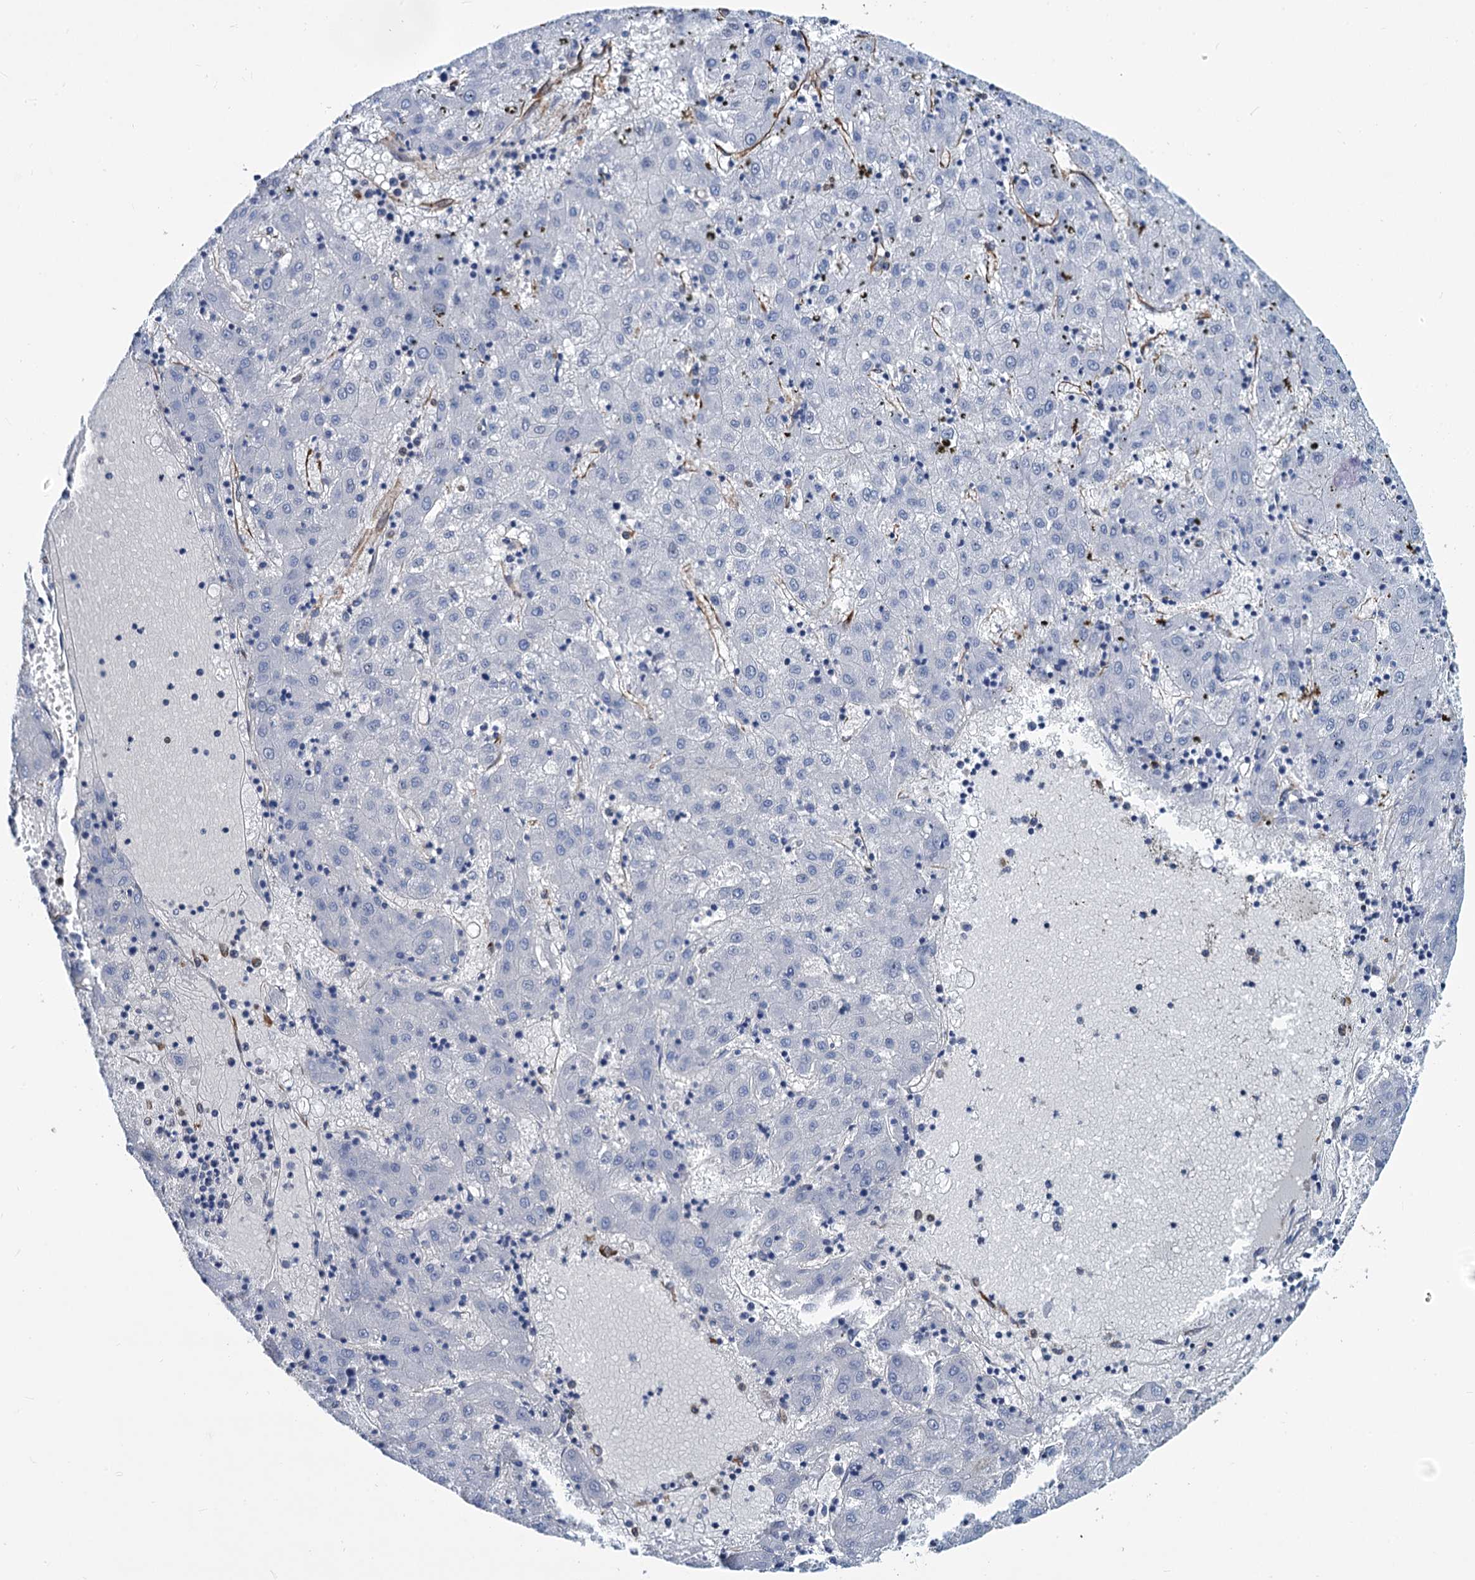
{"staining": {"intensity": "negative", "quantity": "none", "location": "none"}, "tissue": "liver cancer", "cell_type": "Tumor cells", "image_type": "cancer", "snomed": [{"axis": "morphology", "description": "Carcinoma, Hepatocellular, NOS"}, {"axis": "topography", "description": "Liver"}], "caption": "High magnification brightfield microscopy of liver cancer stained with DAB (brown) and counterstained with hematoxylin (blue): tumor cells show no significant staining.", "gene": "PGM2", "patient": {"sex": "male", "age": 72}}